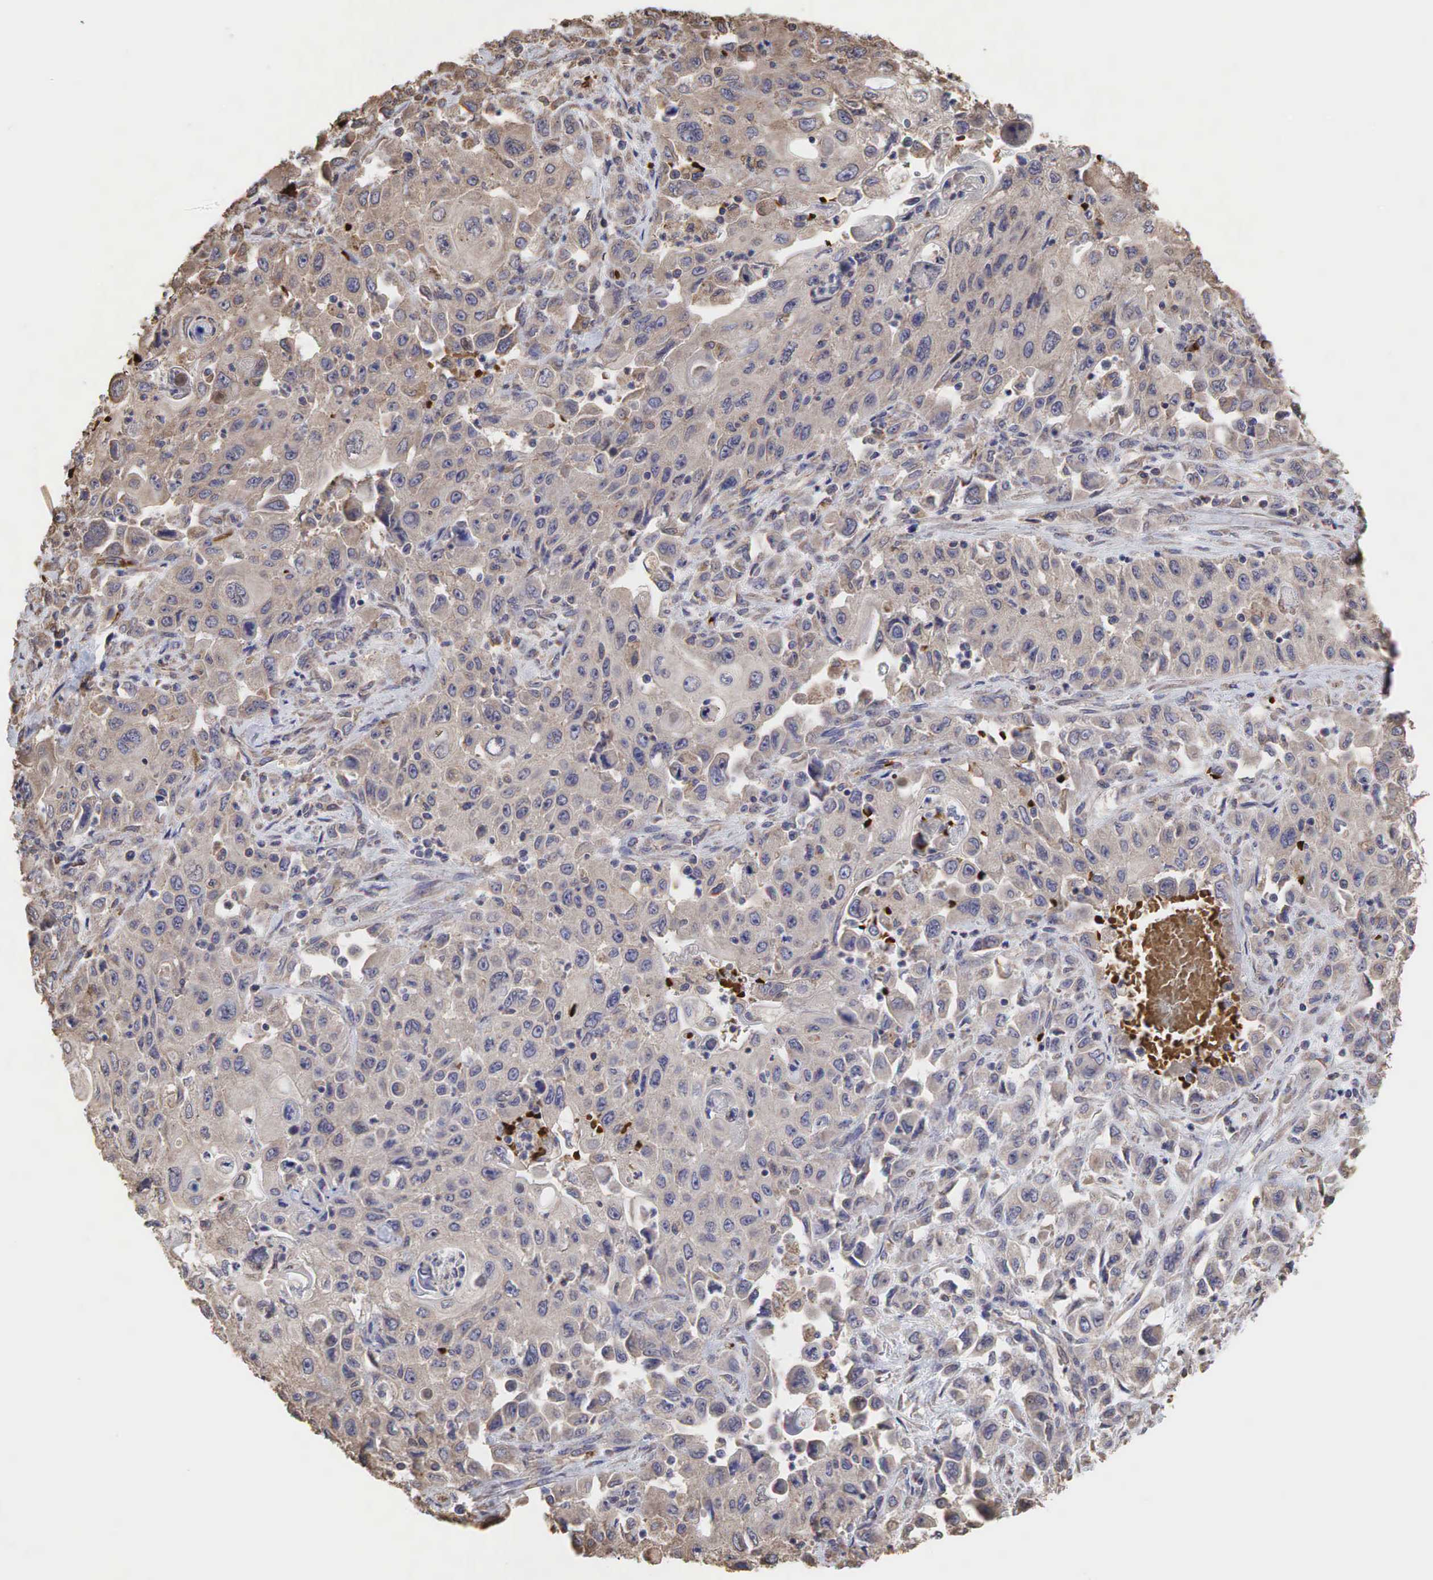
{"staining": {"intensity": "weak", "quantity": ">75%", "location": "cytoplasmic/membranous"}, "tissue": "pancreatic cancer", "cell_type": "Tumor cells", "image_type": "cancer", "snomed": [{"axis": "morphology", "description": "Adenocarcinoma, NOS"}, {"axis": "topography", "description": "Pancreas"}], "caption": "Protein staining of pancreatic cancer tissue exhibits weak cytoplasmic/membranous staining in about >75% of tumor cells.", "gene": "PABPC5", "patient": {"sex": "male", "age": 70}}